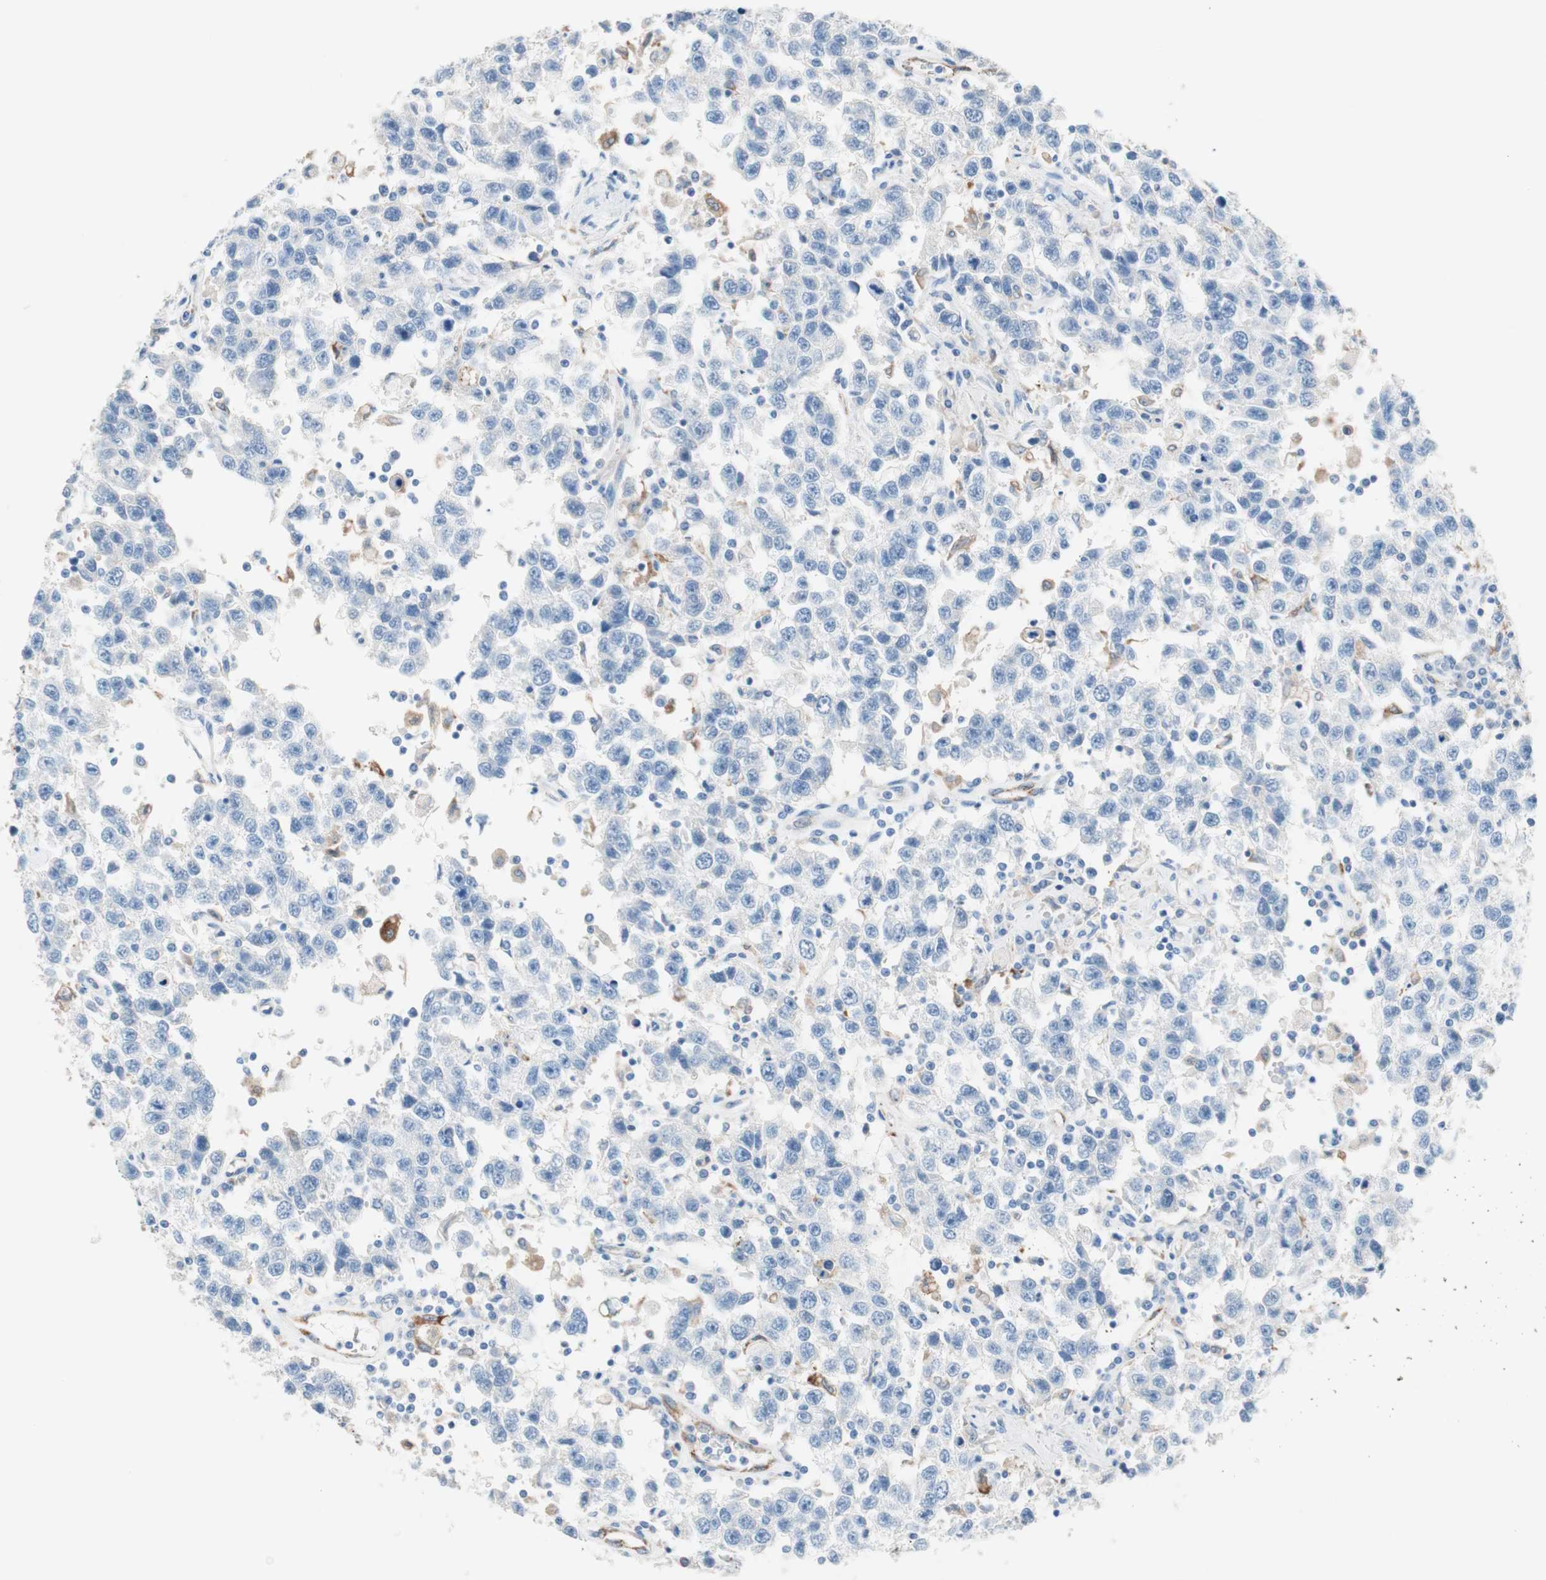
{"staining": {"intensity": "negative", "quantity": "none", "location": "none"}, "tissue": "testis cancer", "cell_type": "Tumor cells", "image_type": "cancer", "snomed": [{"axis": "morphology", "description": "Seminoma, NOS"}, {"axis": "topography", "description": "Testis"}], "caption": "Immunohistochemical staining of testis cancer (seminoma) displays no significant positivity in tumor cells.", "gene": "GLUL", "patient": {"sex": "male", "age": 41}}